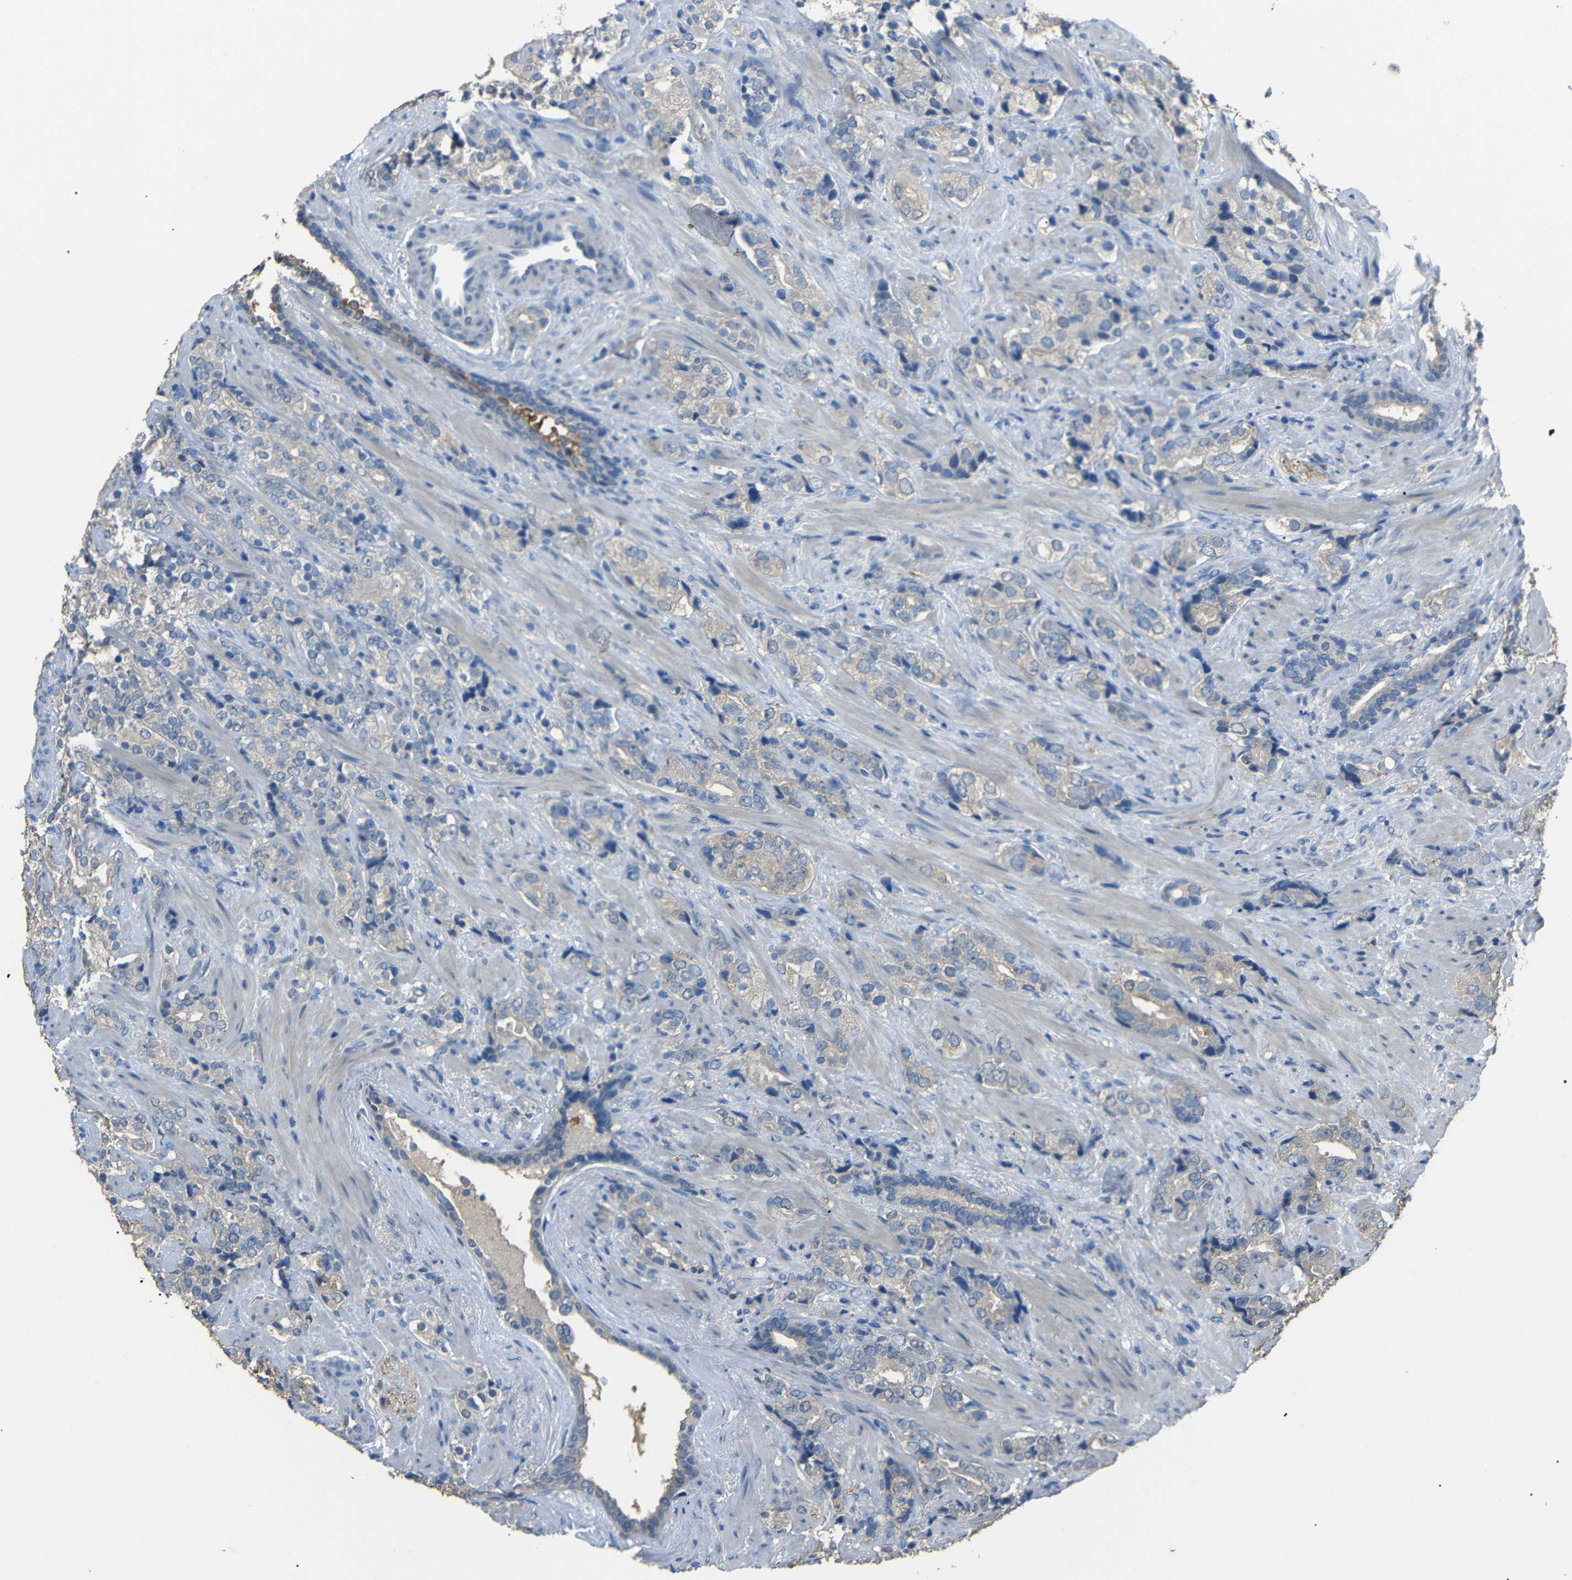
{"staining": {"intensity": "negative", "quantity": "none", "location": "none"}, "tissue": "prostate cancer", "cell_type": "Tumor cells", "image_type": "cancer", "snomed": [{"axis": "morphology", "description": "Adenocarcinoma, High grade"}, {"axis": "topography", "description": "Prostate"}], "caption": "High-grade adenocarcinoma (prostate) stained for a protein using immunohistochemistry reveals no expression tumor cells.", "gene": "C6orf89", "patient": {"sex": "male", "age": 71}}